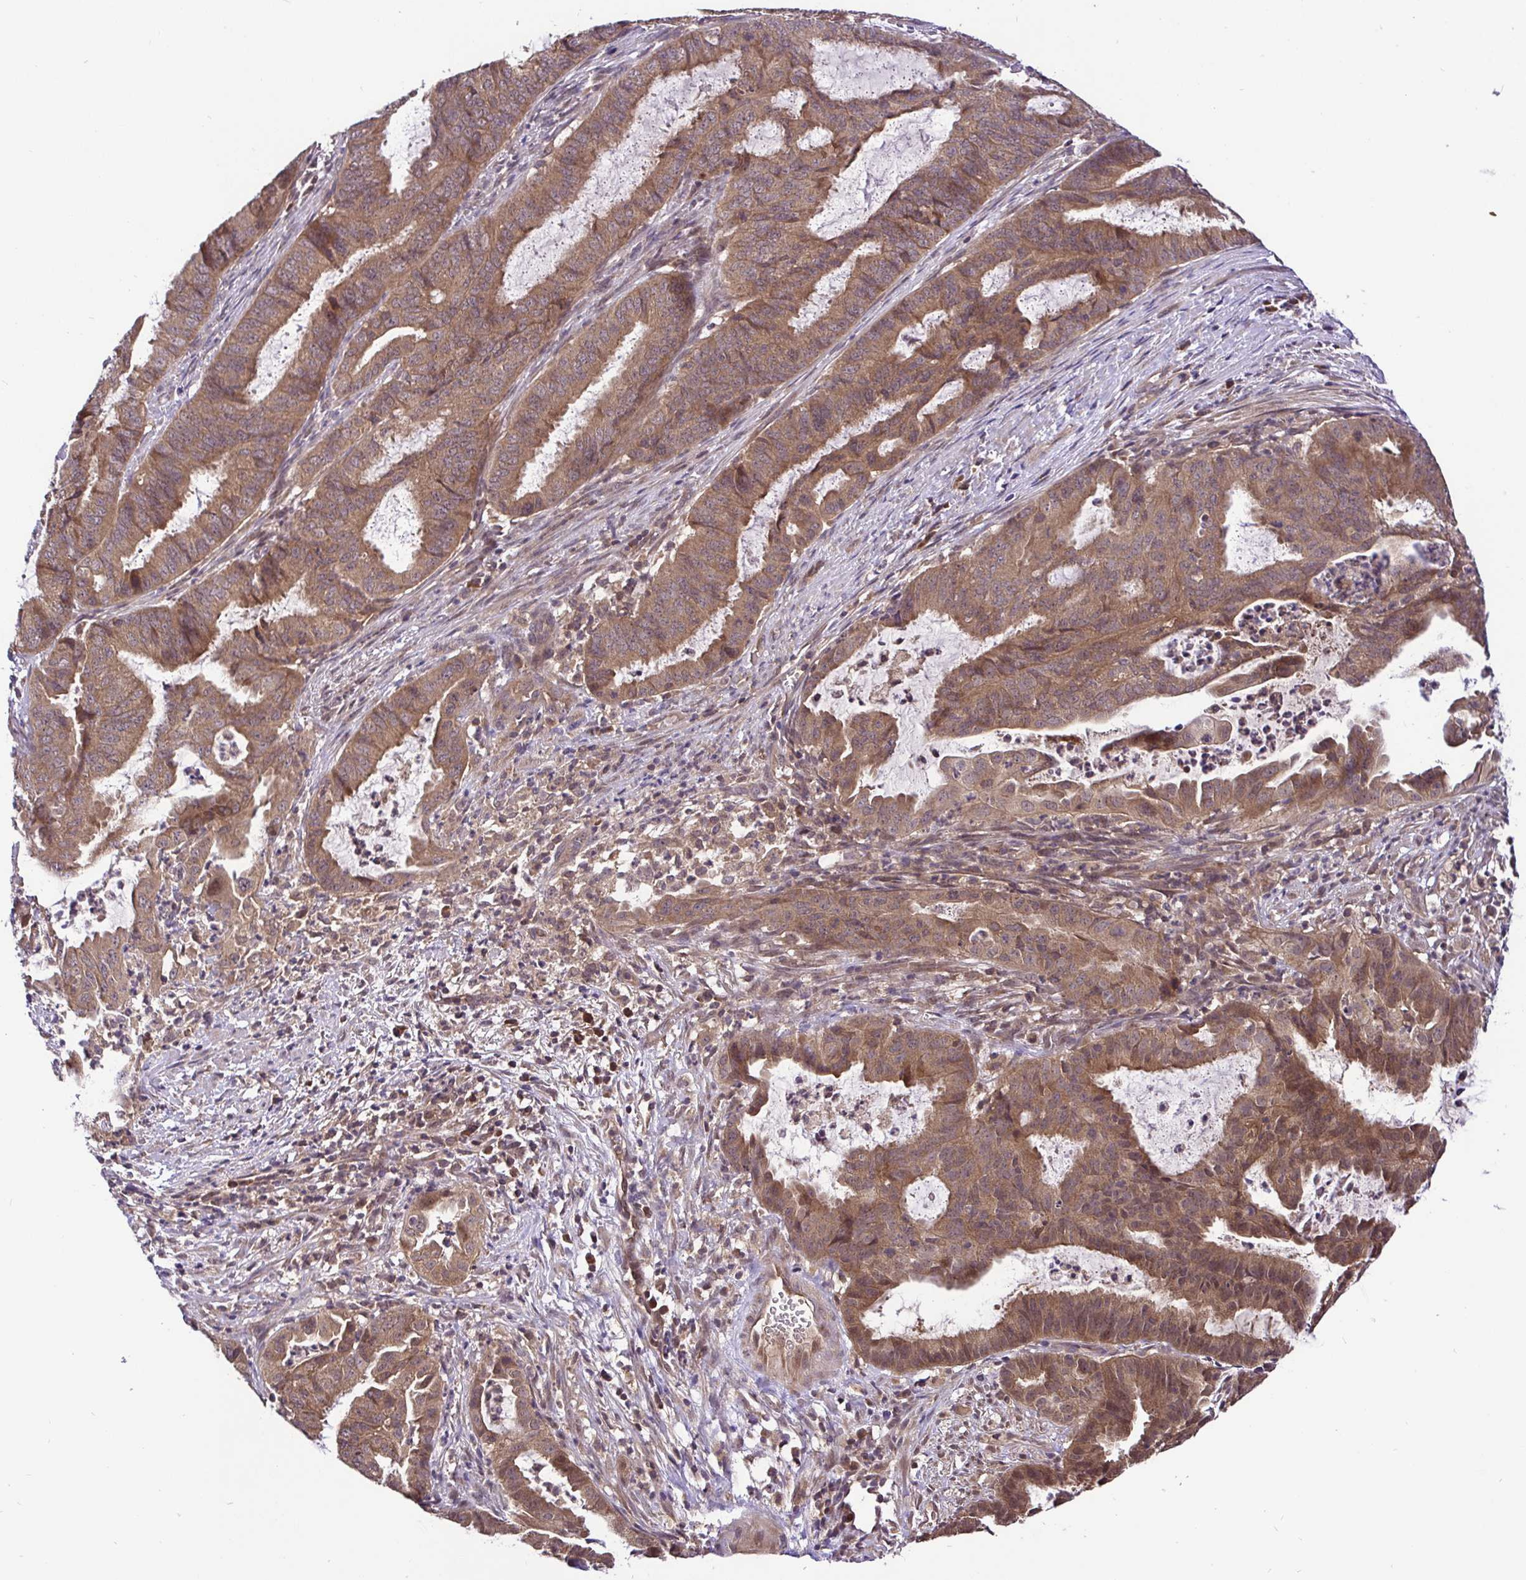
{"staining": {"intensity": "moderate", "quantity": ">75%", "location": "cytoplasmic/membranous"}, "tissue": "endometrial cancer", "cell_type": "Tumor cells", "image_type": "cancer", "snomed": [{"axis": "morphology", "description": "Adenocarcinoma, NOS"}, {"axis": "topography", "description": "Endometrium"}], "caption": "Immunohistochemistry photomicrograph of adenocarcinoma (endometrial) stained for a protein (brown), which shows medium levels of moderate cytoplasmic/membranous expression in about >75% of tumor cells.", "gene": "UBE2M", "patient": {"sex": "female", "age": 51}}